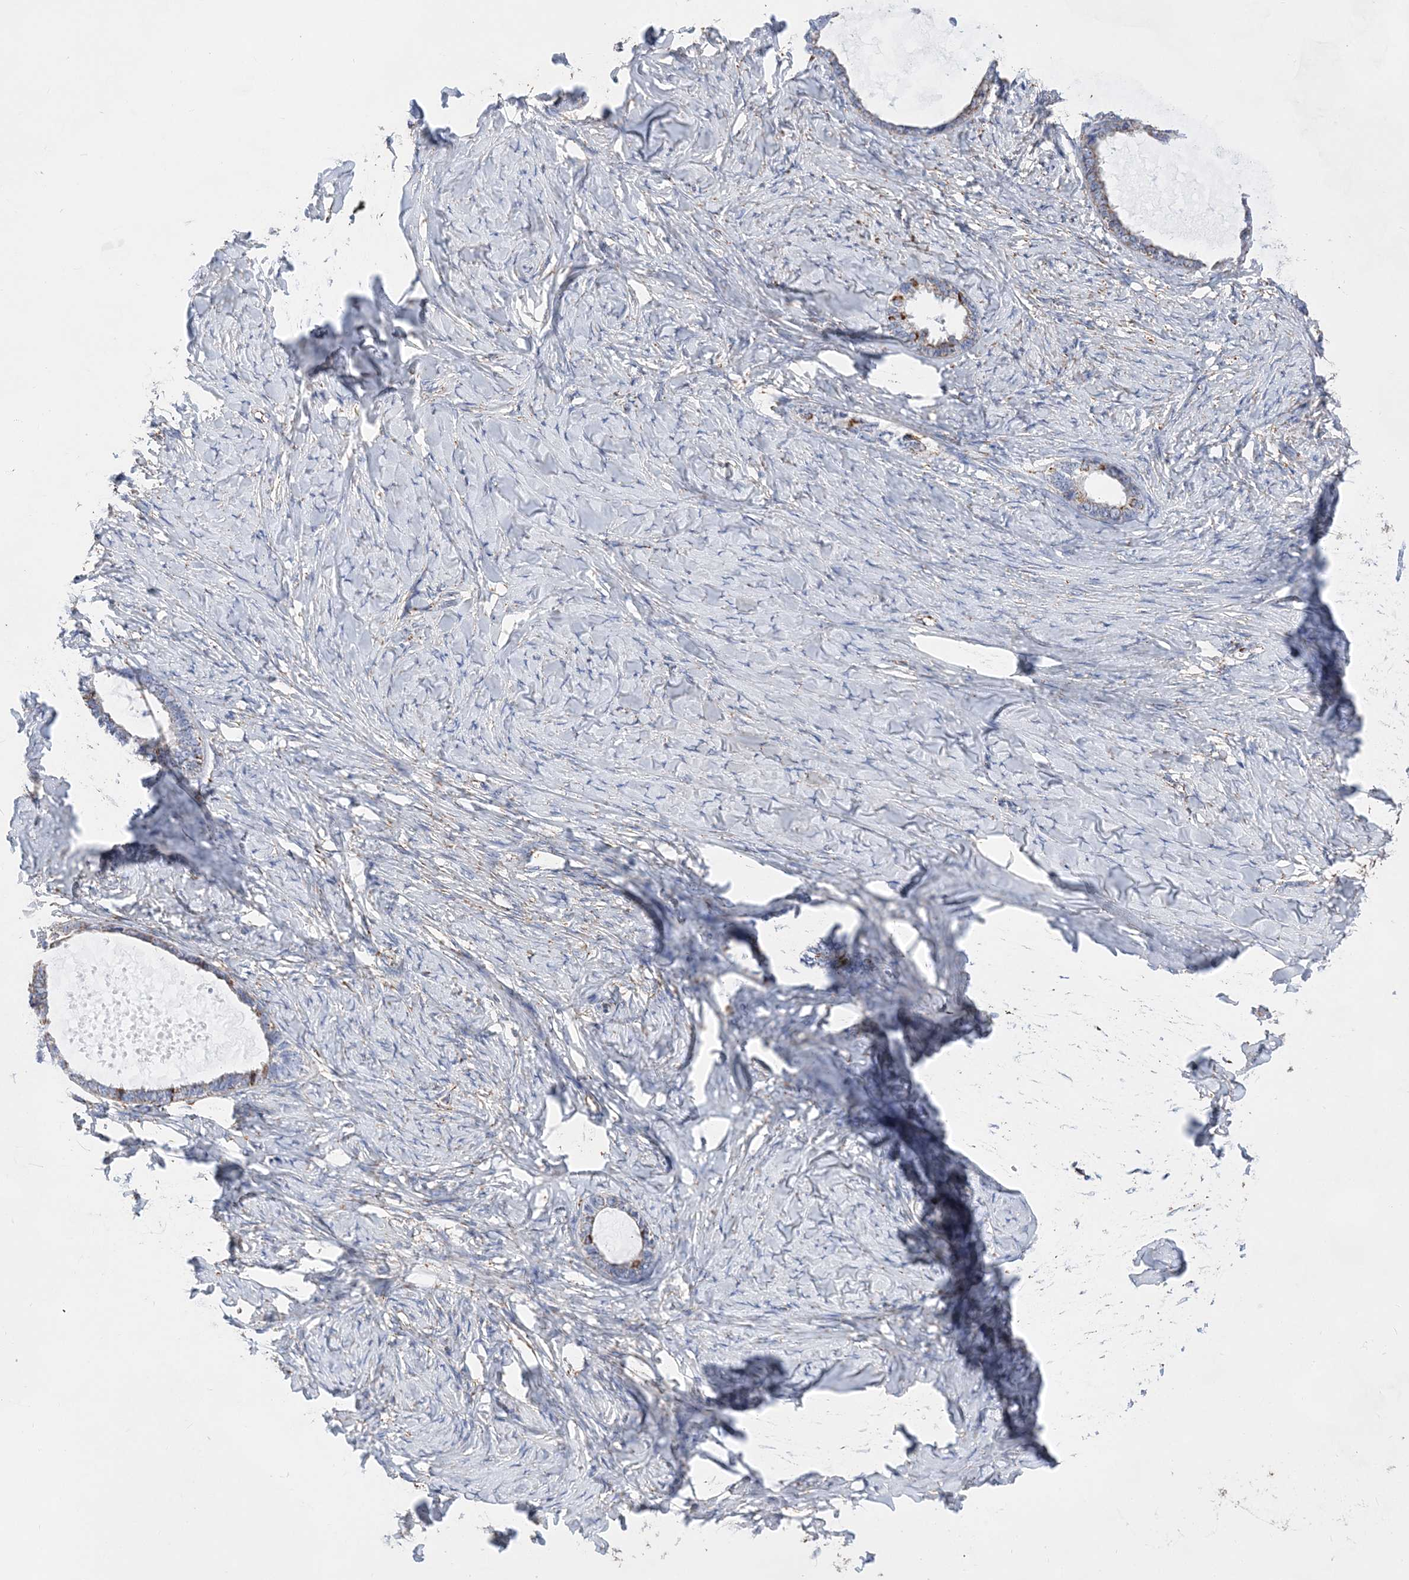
{"staining": {"intensity": "moderate", "quantity": "<25%", "location": "cytoplasmic/membranous"}, "tissue": "ovarian cancer", "cell_type": "Tumor cells", "image_type": "cancer", "snomed": [{"axis": "morphology", "description": "Cystadenocarcinoma, serous, NOS"}, {"axis": "topography", "description": "Ovary"}], "caption": "A photomicrograph showing moderate cytoplasmic/membranous positivity in about <25% of tumor cells in ovarian cancer, as visualized by brown immunohistochemical staining.", "gene": "ACOT9", "patient": {"sex": "female", "age": 79}}